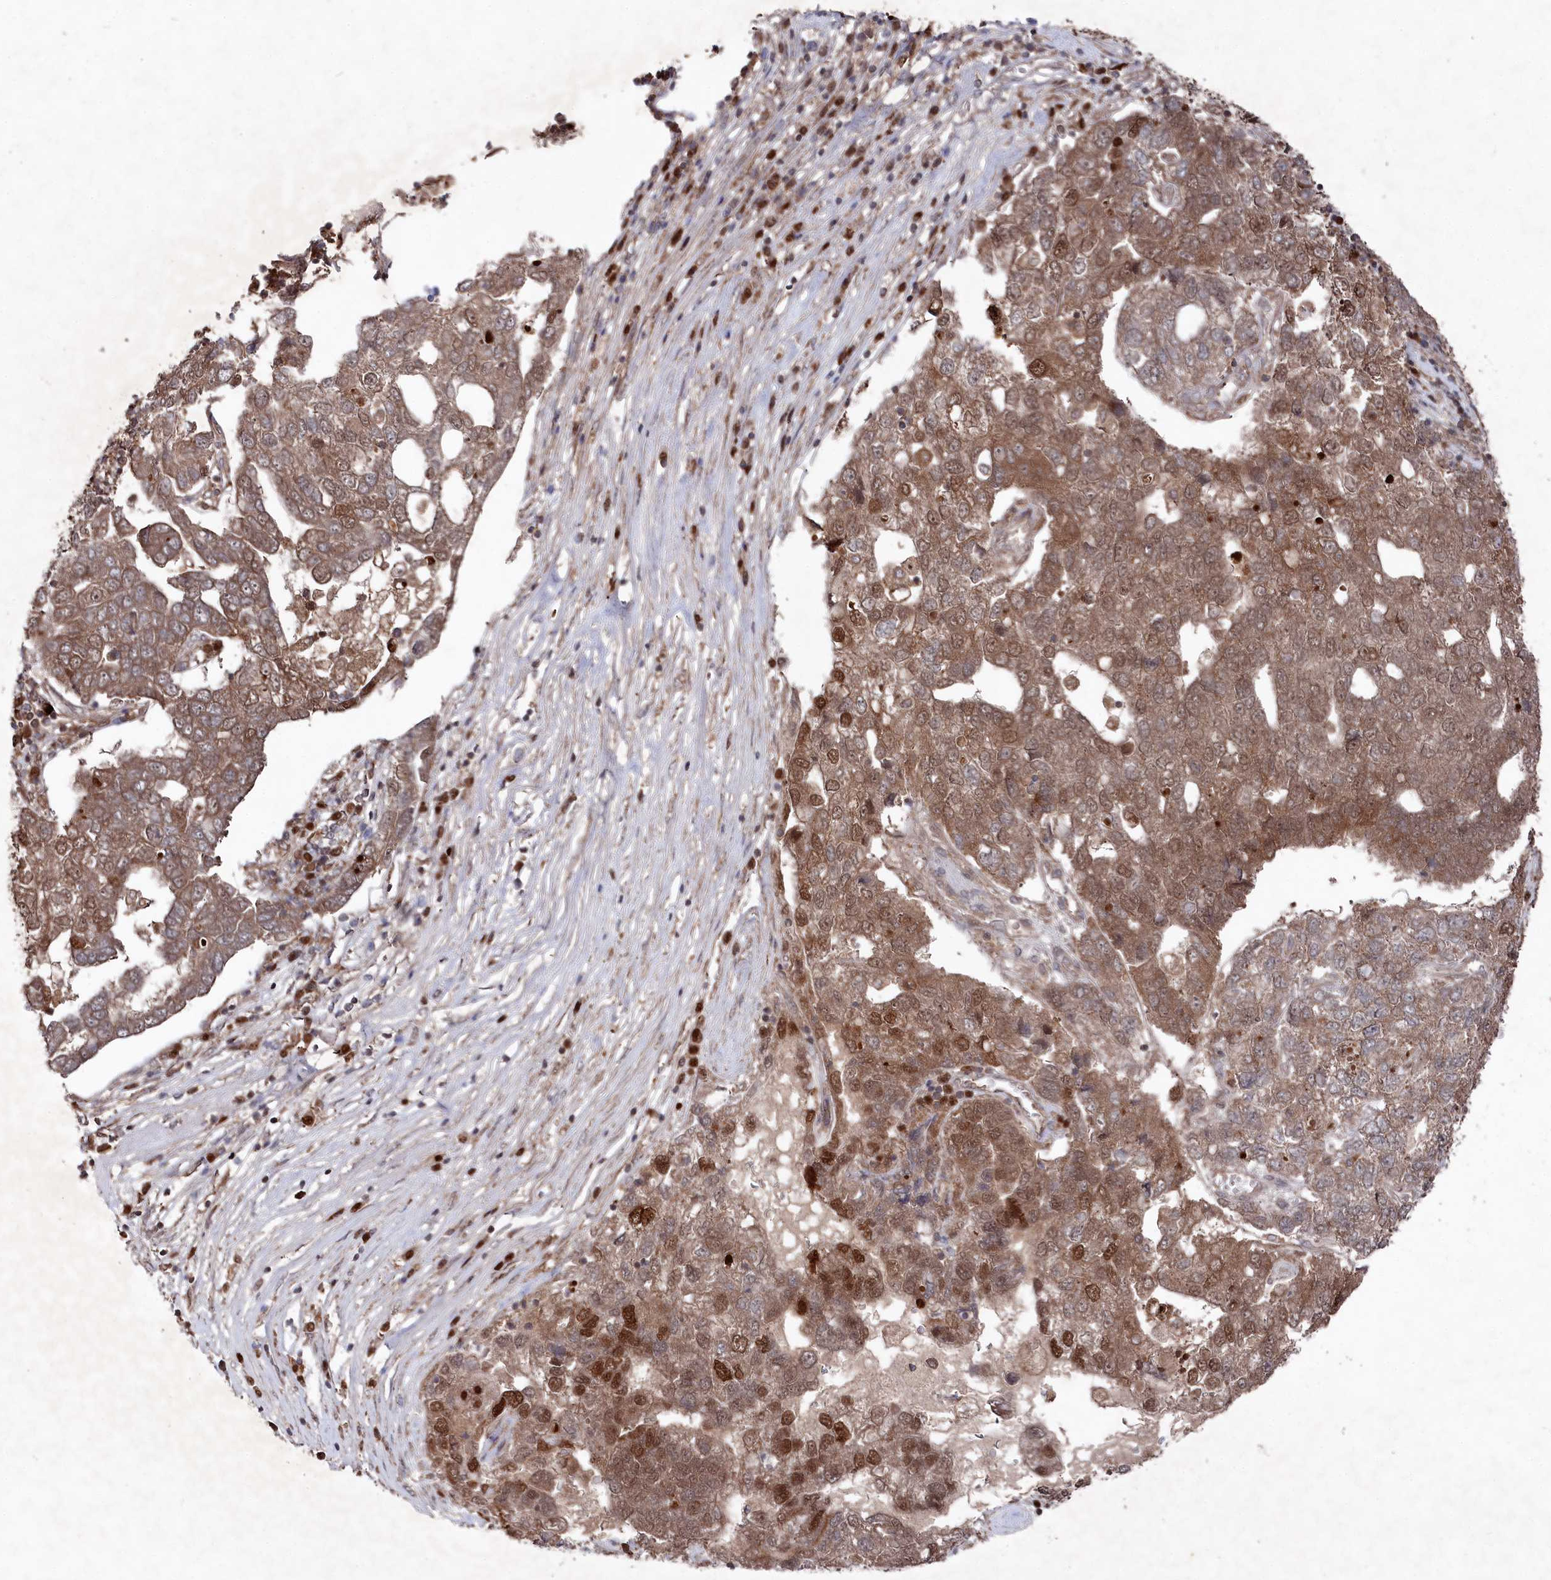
{"staining": {"intensity": "moderate", "quantity": ">75%", "location": "cytoplasmic/membranous,nuclear"}, "tissue": "pancreatic cancer", "cell_type": "Tumor cells", "image_type": "cancer", "snomed": [{"axis": "morphology", "description": "Adenocarcinoma, NOS"}, {"axis": "topography", "description": "Pancreas"}], "caption": "Pancreatic cancer was stained to show a protein in brown. There is medium levels of moderate cytoplasmic/membranous and nuclear positivity in approximately >75% of tumor cells.", "gene": "BORCS7", "patient": {"sex": "female", "age": 61}}